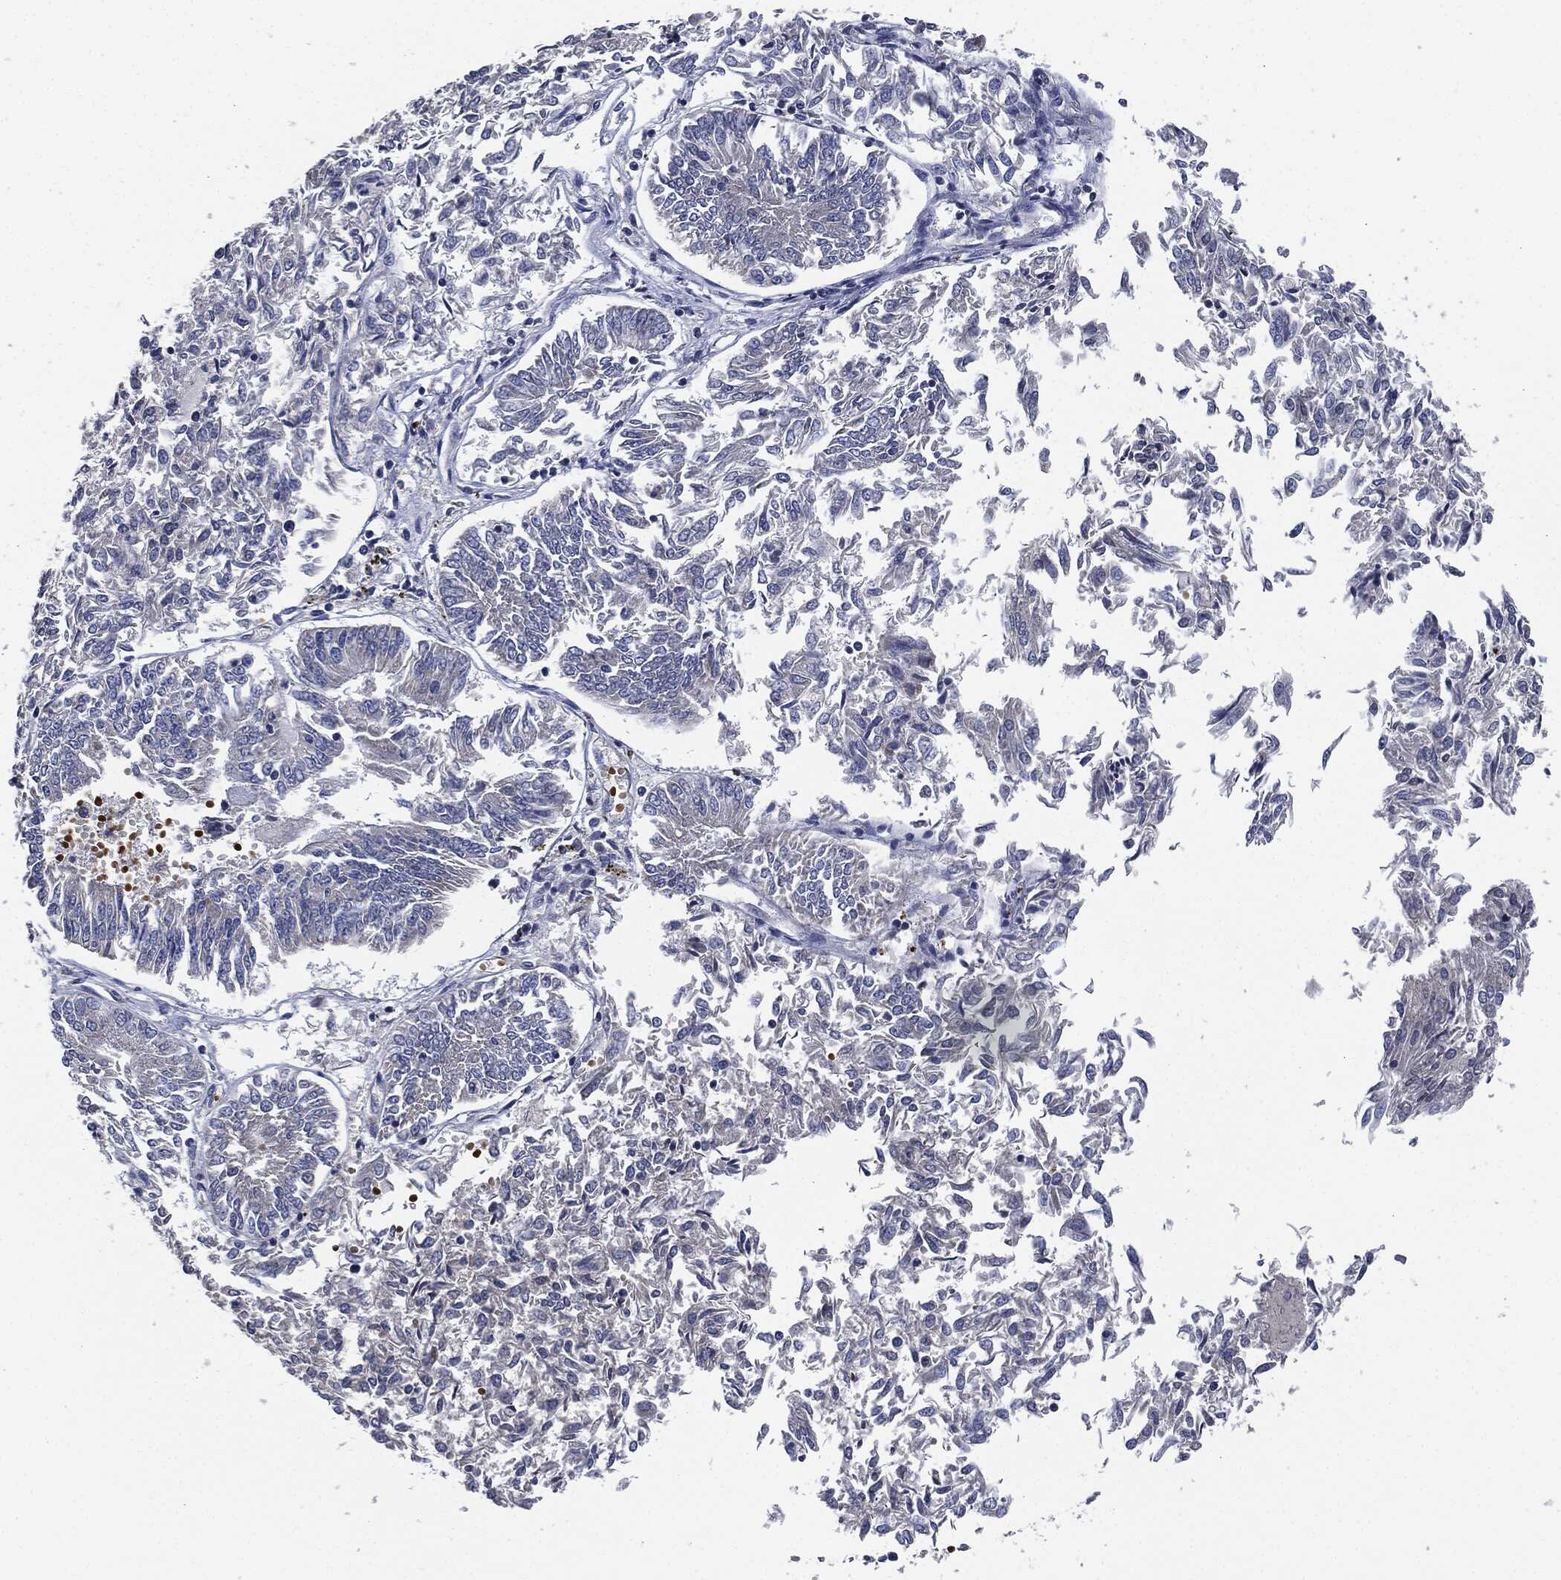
{"staining": {"intensity": "negative", "quantity": "none", "location": "none"}, "tissue": "endometrial cancer", "cell_type": "Tumor cells", "image_type": "cancer", "snomed": [{"axis": "morphology", "description": "Adenocarcinoma, NOS"}, {"axis": "topography", "description": "Endometrium"}], "caption": "High power microscopy histopathology image of an immunohistochemistry (IHC) micrograph of endometrial adenocarcinoma, revealing no significant expression in tumor cells.", "gene": "SIGLEC9", "patient": {"sex": "female", "age": 58}}